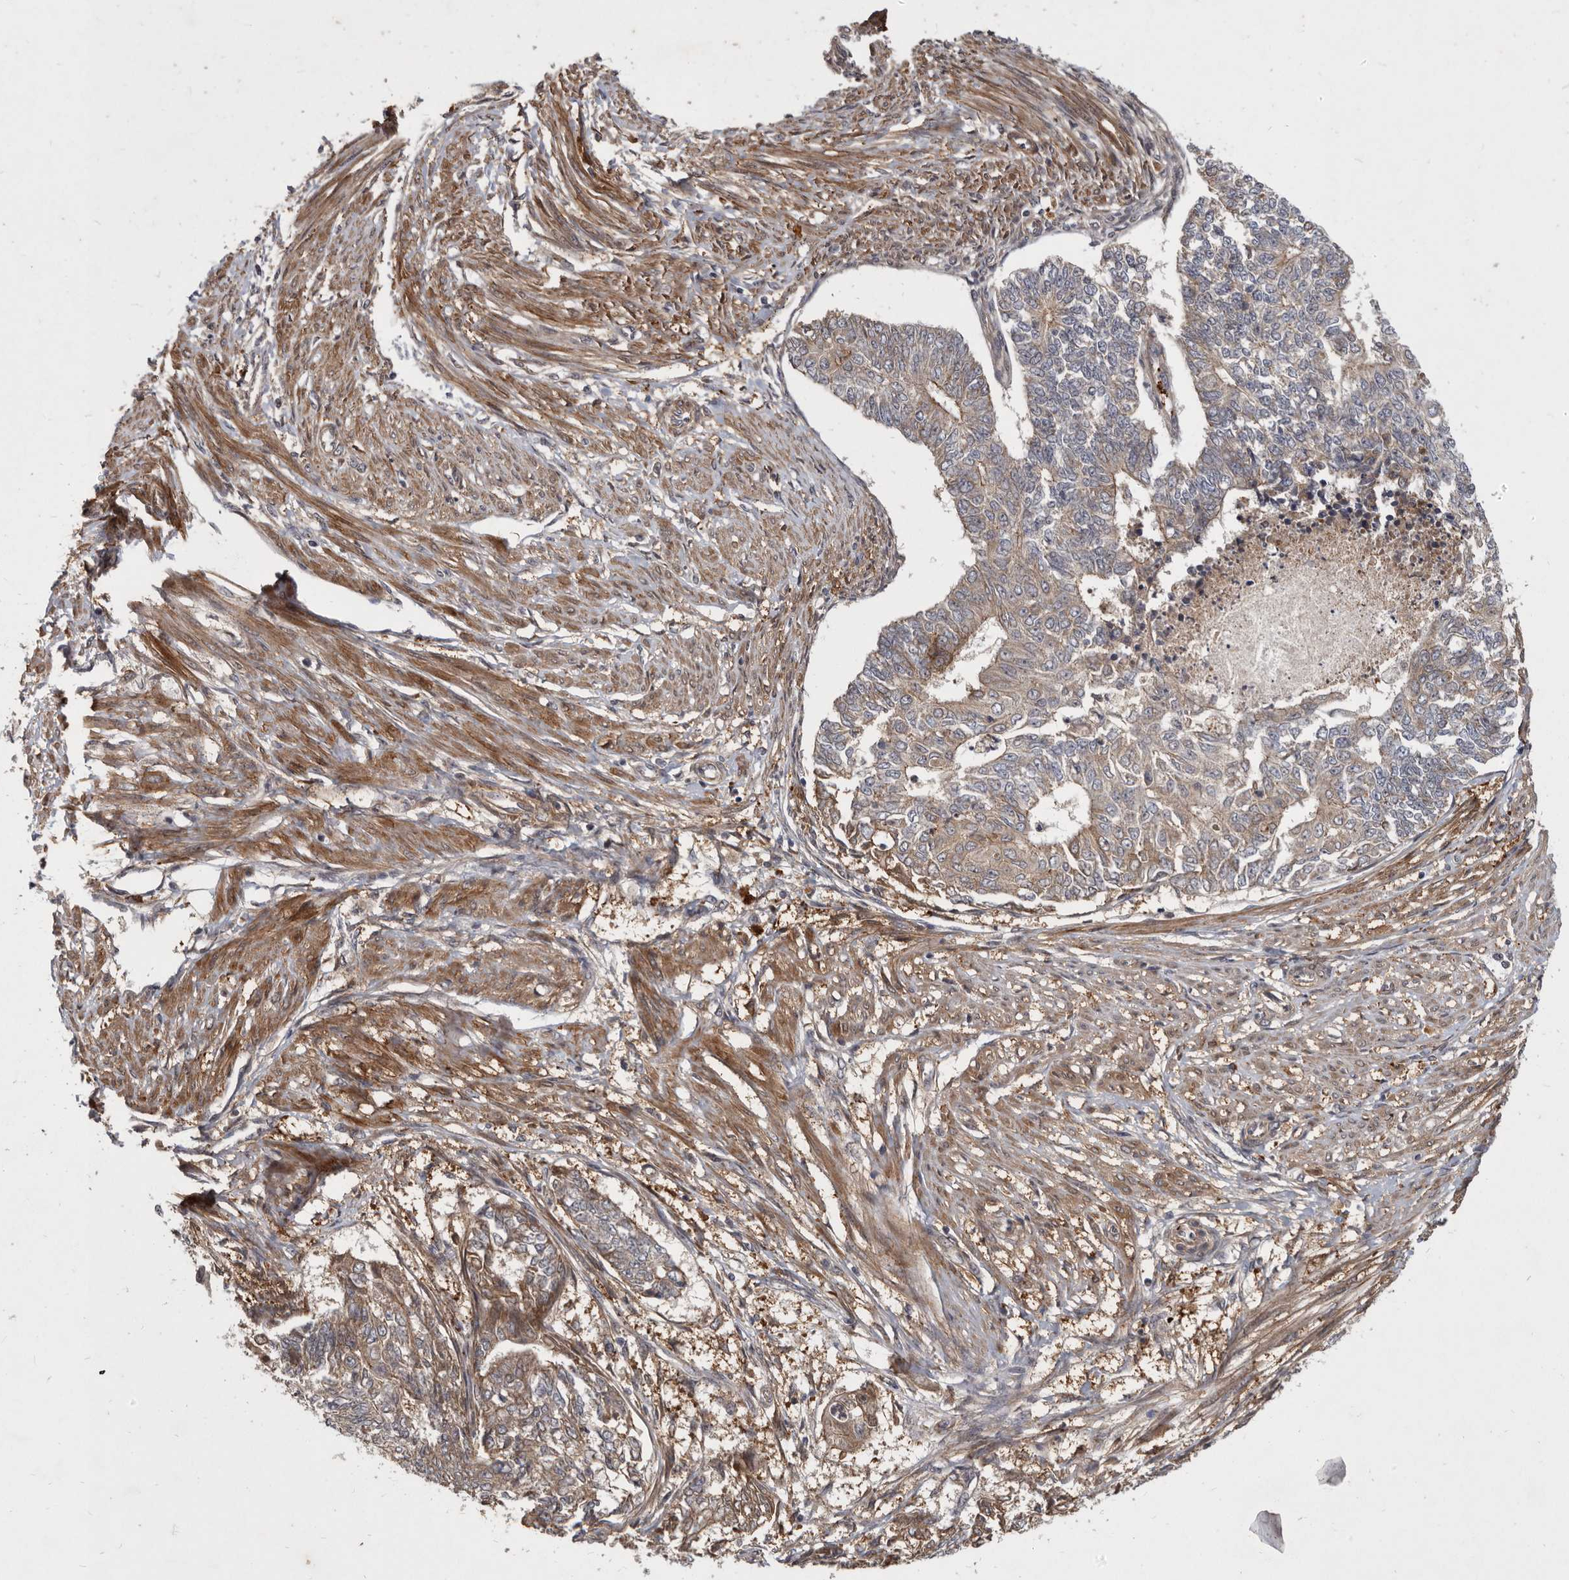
{"staining": {"intensity": "weak", "quantity": ">75%", "location": "cytoplasmic/membranous"}, "tissue": "endometrial cancer", "cell_type": "Tumor cells", "image_type": "cancer", "snomed": [{"axis": "morphology", "description": "Adenocarcinoma, NOS"}, {"axis": "topography", "description": "Endometrium"}], "caption": "Adenocarcinoma (endometrial) stained with a protein marker shows weak staining in tumor cells.", "gene": "DNAJC28", "patient": {"sex": "female", "age": 32}}